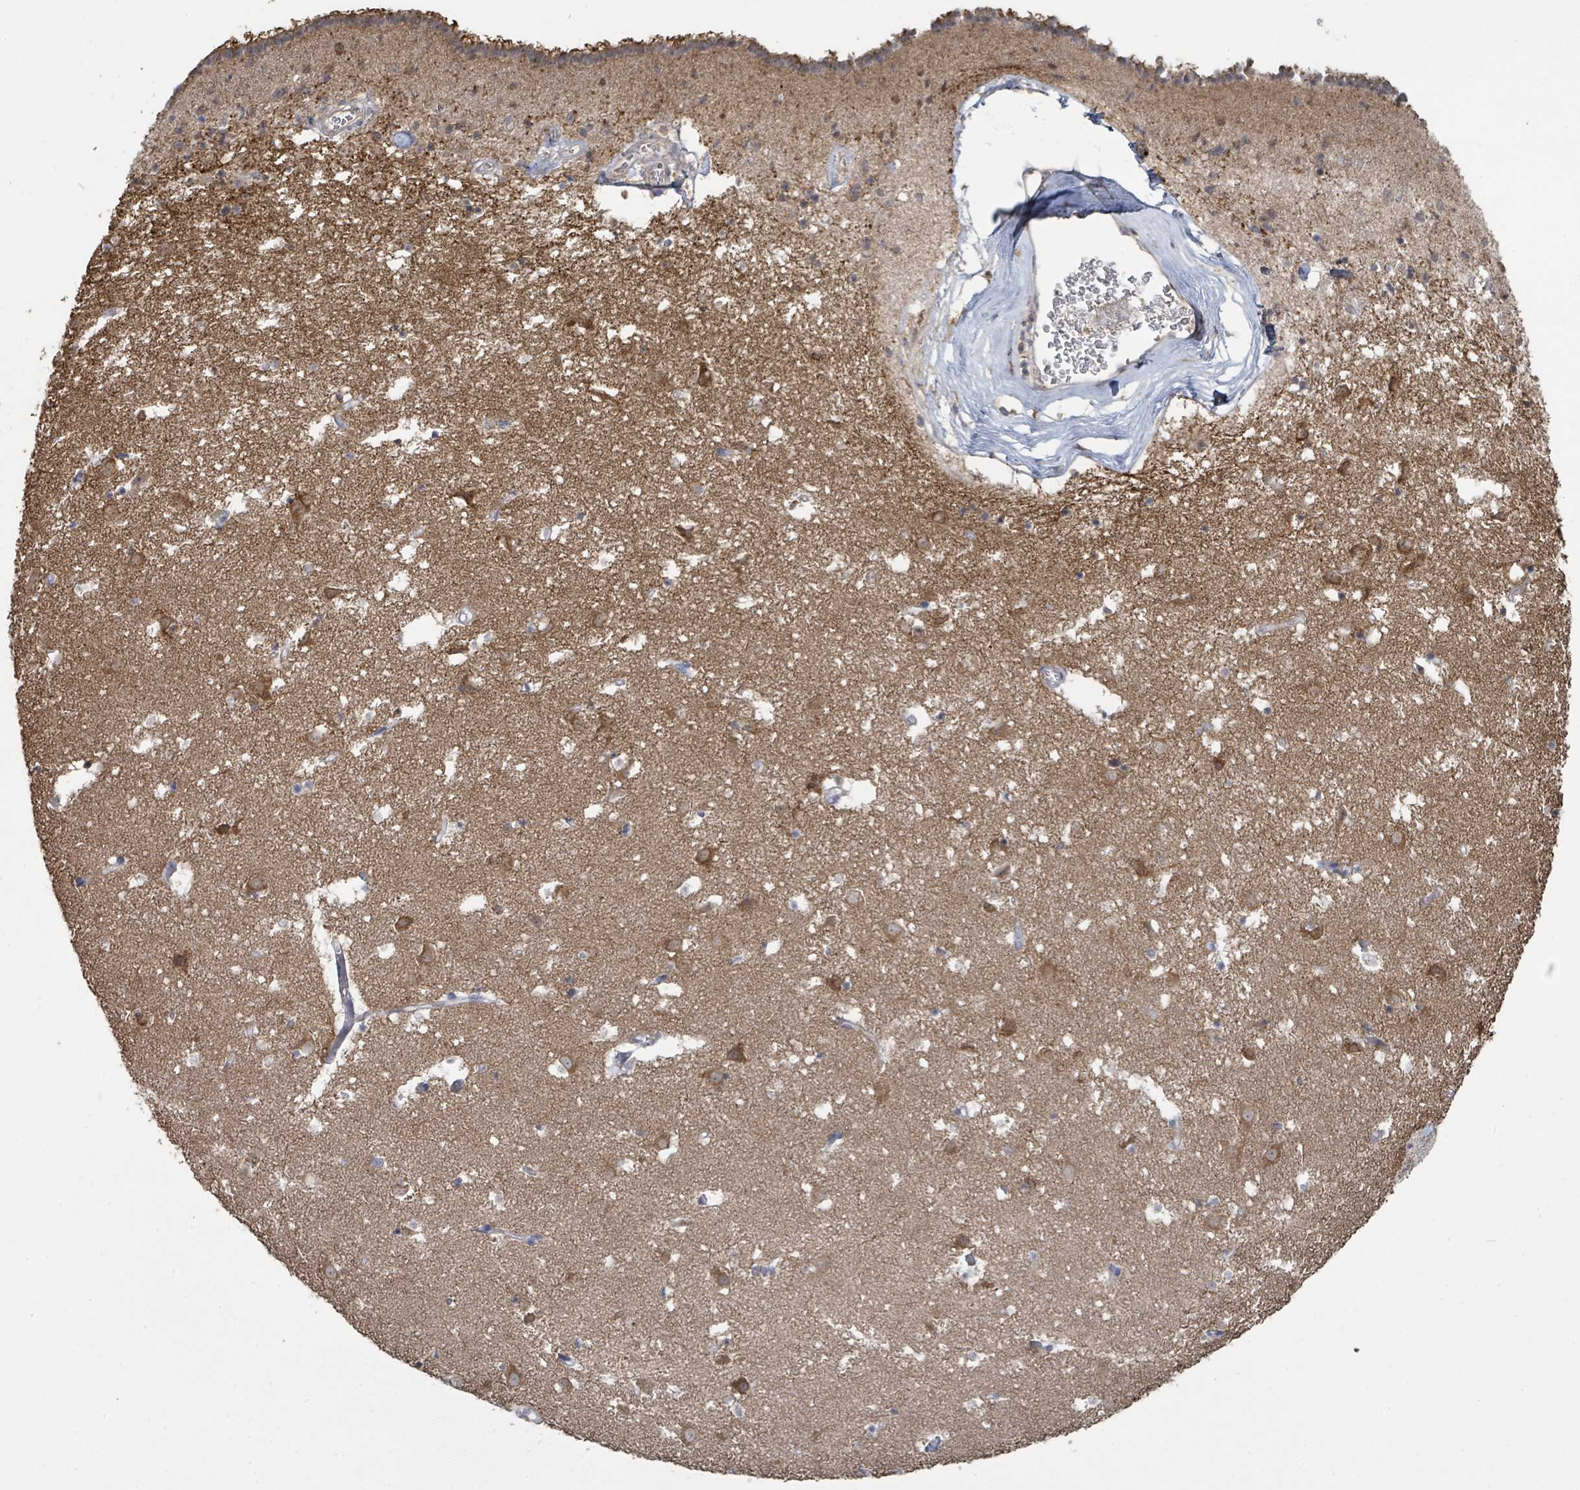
{"staining": {"intensity": "negative", "quantity": "none", "location": "none"}, "tissue": "caudate", "cell_type": "Glial cells", "image_type": "normal", "snomed": [{"axis": "morphology", "description": "Normal tissue, NOS"}, {"axis": "topography", "description": "Lateral ventricle wall"}], "caption": "A high-resolution photomicrograph shows IHC staining of unremarkable caudate, which displays no significant expression in glial cells. (Stains: DAB immunohistochemistry (IHC) with hematoxylin counter stain, Microscopy: brightfield microscopy at high magnification).", "gene": "SLC9A7", "patient": {"sex": "male", "age": 58}}